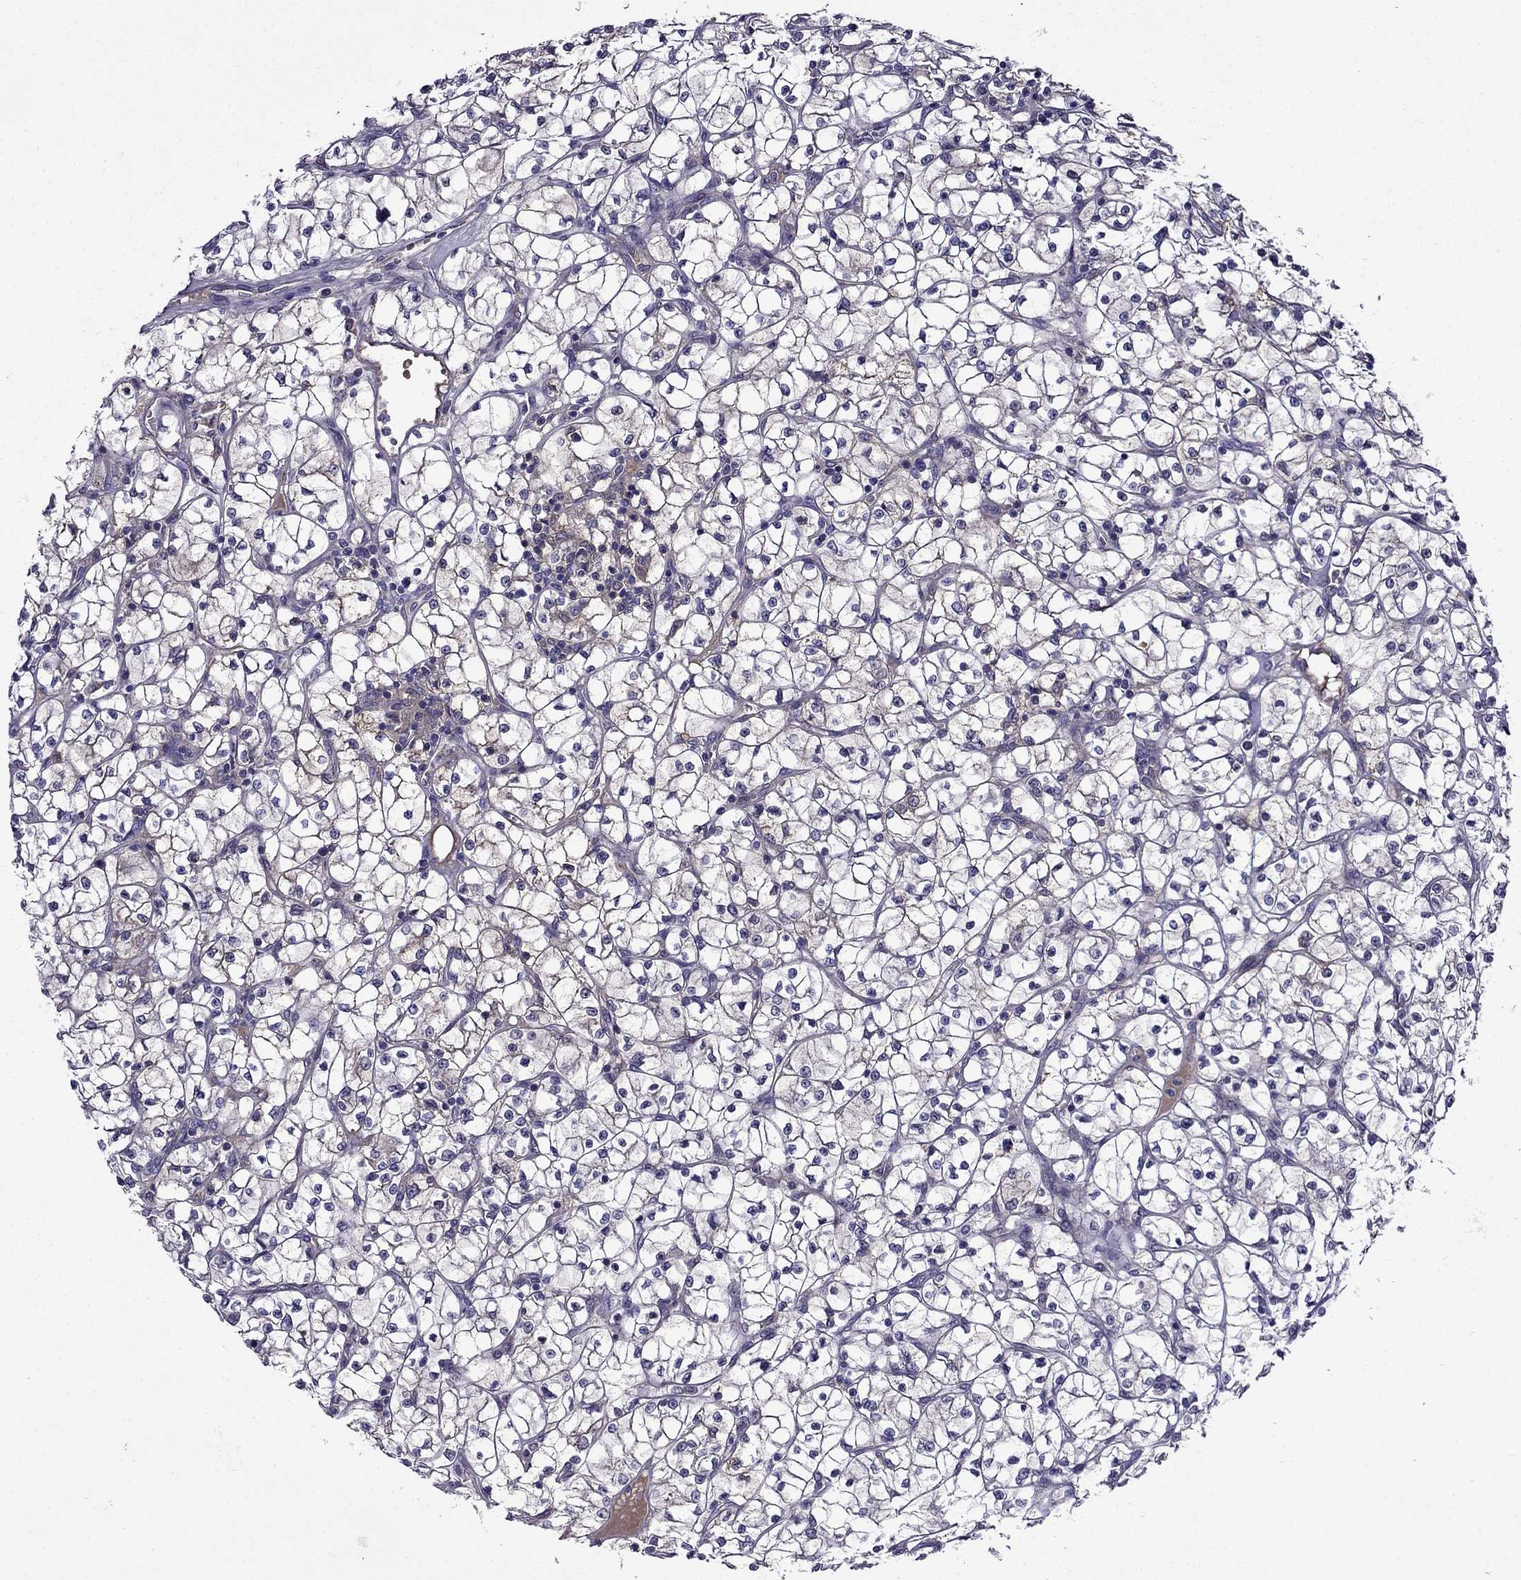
{"staining": {"intensity": "negative", "quantity": "none", "location": "none"}, "tissue": "renal cancer", "cell_type": "Tumor cells", "image_type": "cancer", "snomed": [{"axis": "morphology", "description": "Adenocarcinoma, NOS"}, {"axis": "topography", "description": "Kidney"}], "caption": "Immunohistochemistry (IHC) of human adenocarcinoma (renal) exhibits no staining in tumor cells.", "gene": "PI16", "patient": {"sex": "female", "age": 64}}